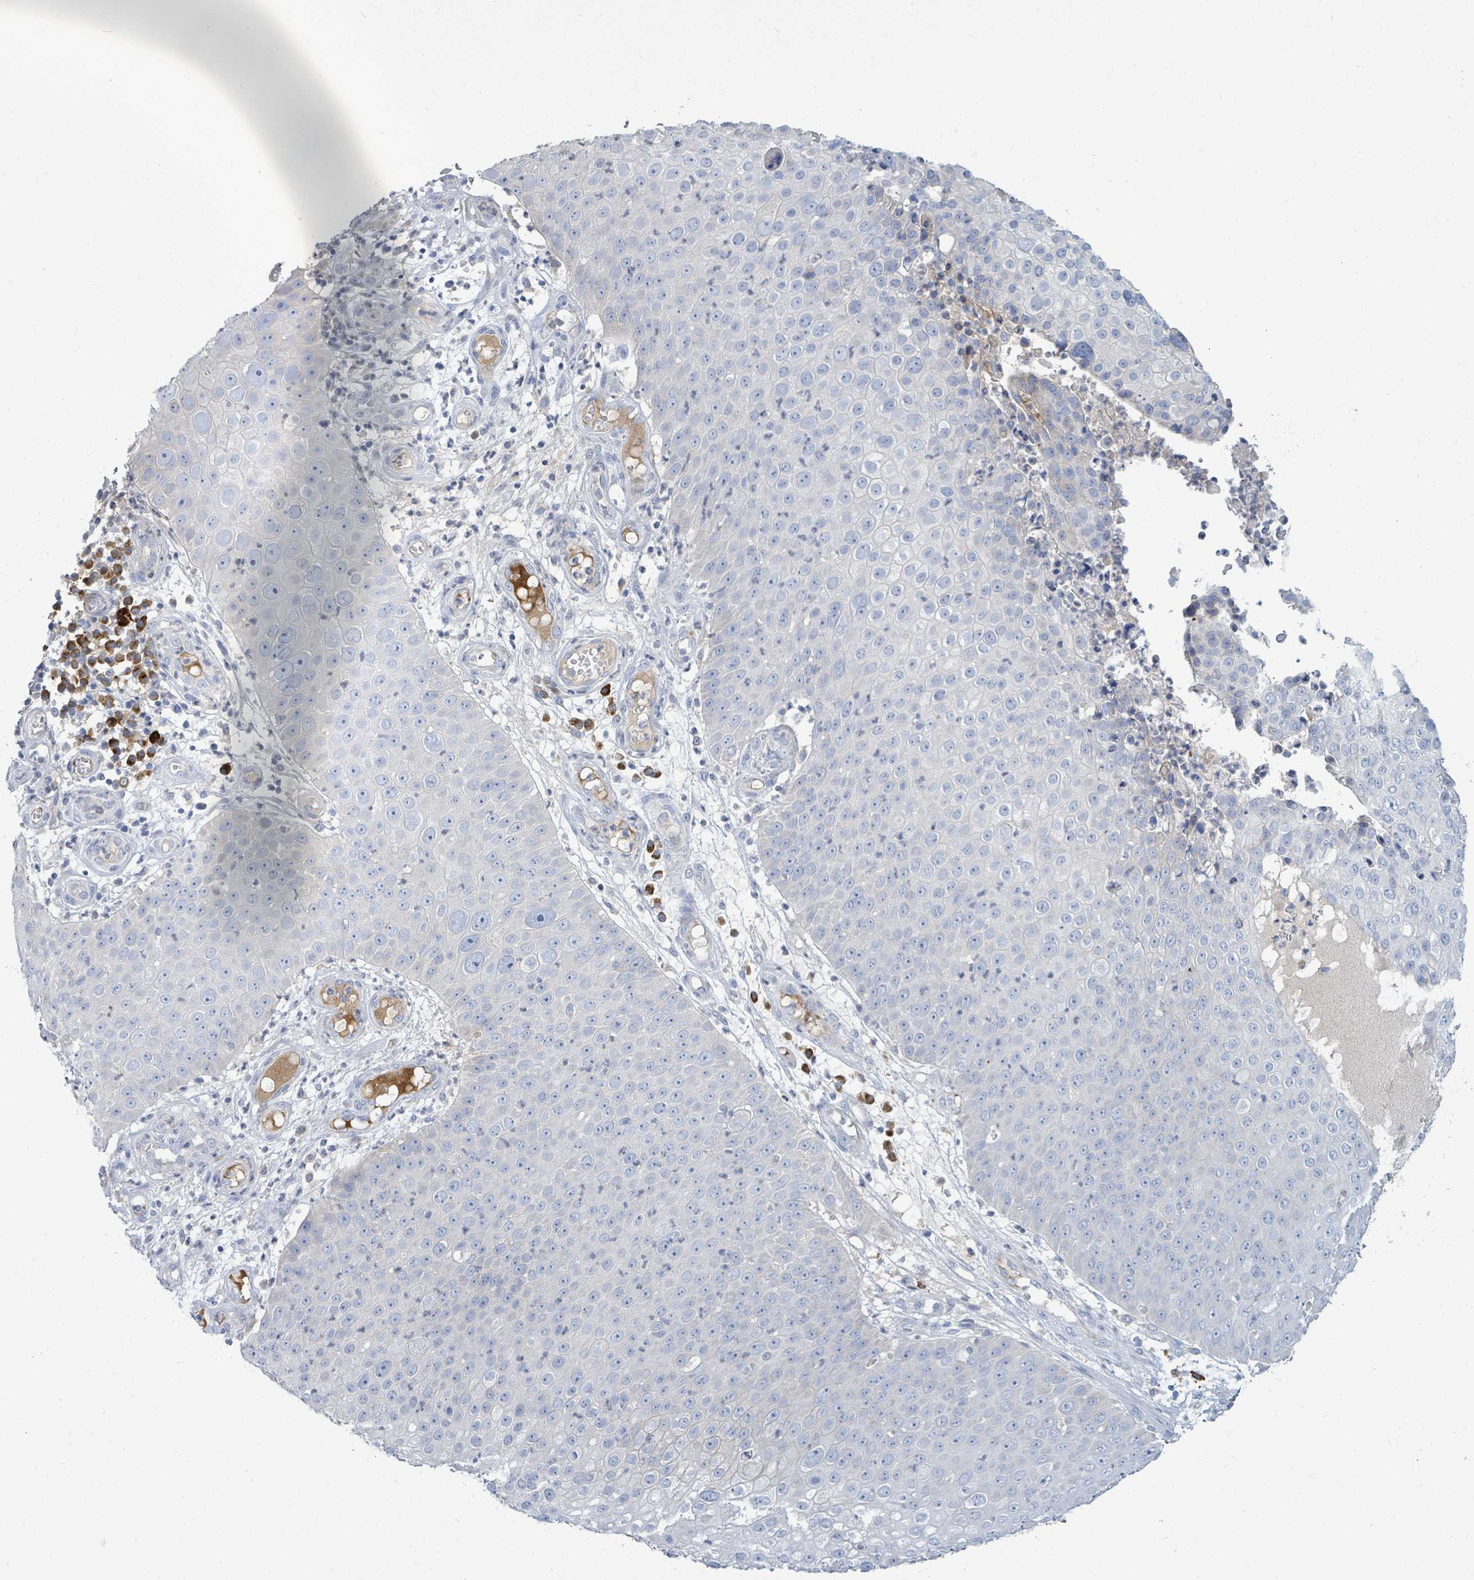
{"staining": {"intensity": "negative", "quantity": "none", "location": "none"}, "tissue": "skin cancer", "cell_type": "Tumor cells", "image_type": "cancer", "snomed": [{"axis": "morphology", "description": "Squamous cell carcinoma, NOS"}, {"axis": "topography", "description": "Skin"}], "caption": "This image is of skin squamous cell carcinoma stained with immunohistochemistry (IHC) to label a protein in brown with the nuclei are counter-stained blue. There is no staining in tumor cells. Brightfield microscopy of immunohistochemistry stained with DAB (brown) and hematoxylin (blue), captured at high magnification.", "gene": "SIRPB1", "patient": {"sex": "male", "age": 71}}